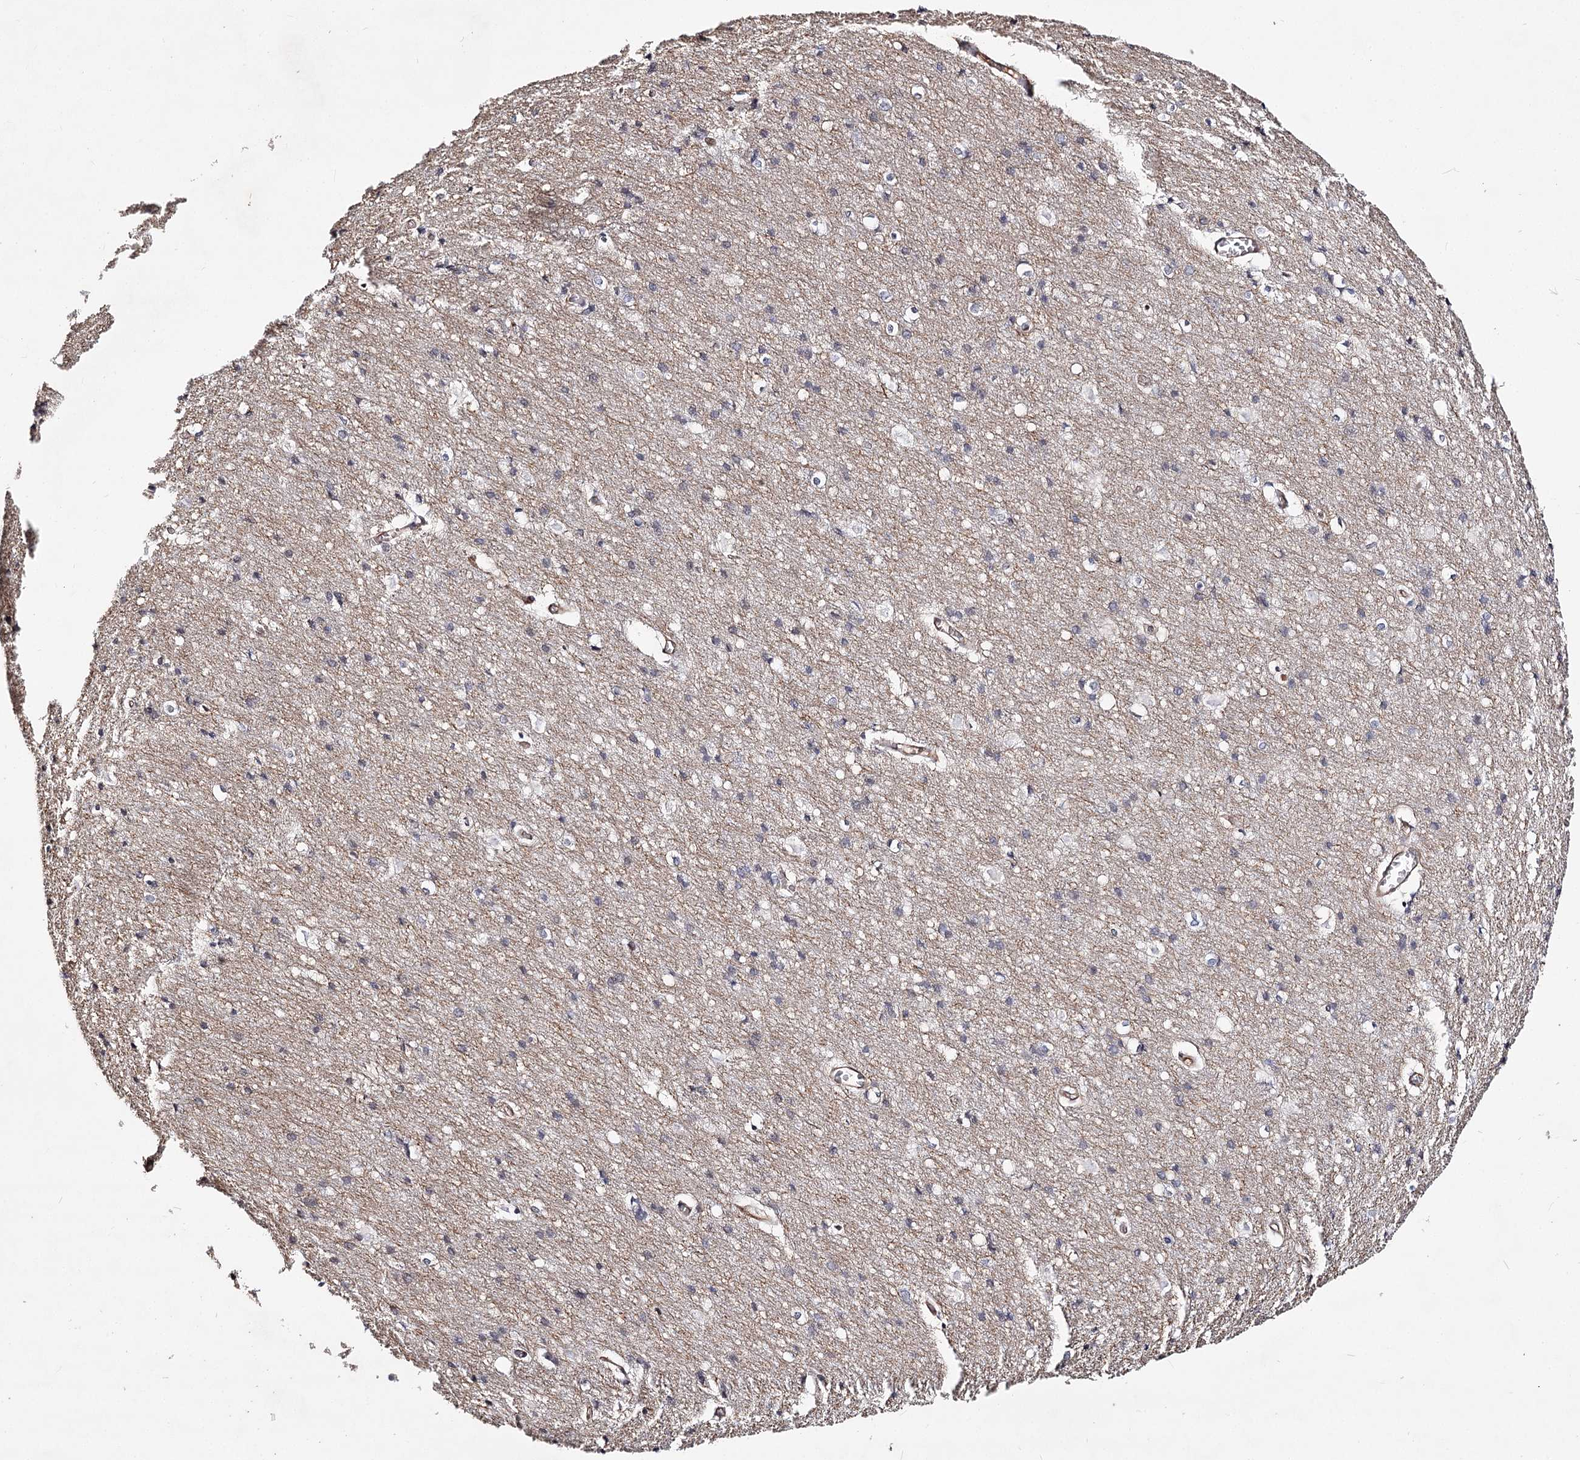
{"staining": {"intensity": "moderate", "quantity": ">75%", "location": "cytoplasmic/membranous"}, "tissue": "cerebral cortex", "cell_type": "Endothelial cells", "image_type": "normal", "snomed": [{"axis": "morphology", "description": "Normal tissue, NOS"}, {"axis": "topography", "description": "Cerebral cortex"}], "caption": "Cerebral cortex stained with DAB immunohistochemistry (IHC) demonstrates medium levels of moderate cytoplasmic/membranous staining in approximately >75% of endothelial cells.", "gene": "TMEM218", "patient": {"sex": "male", "age": 54}}